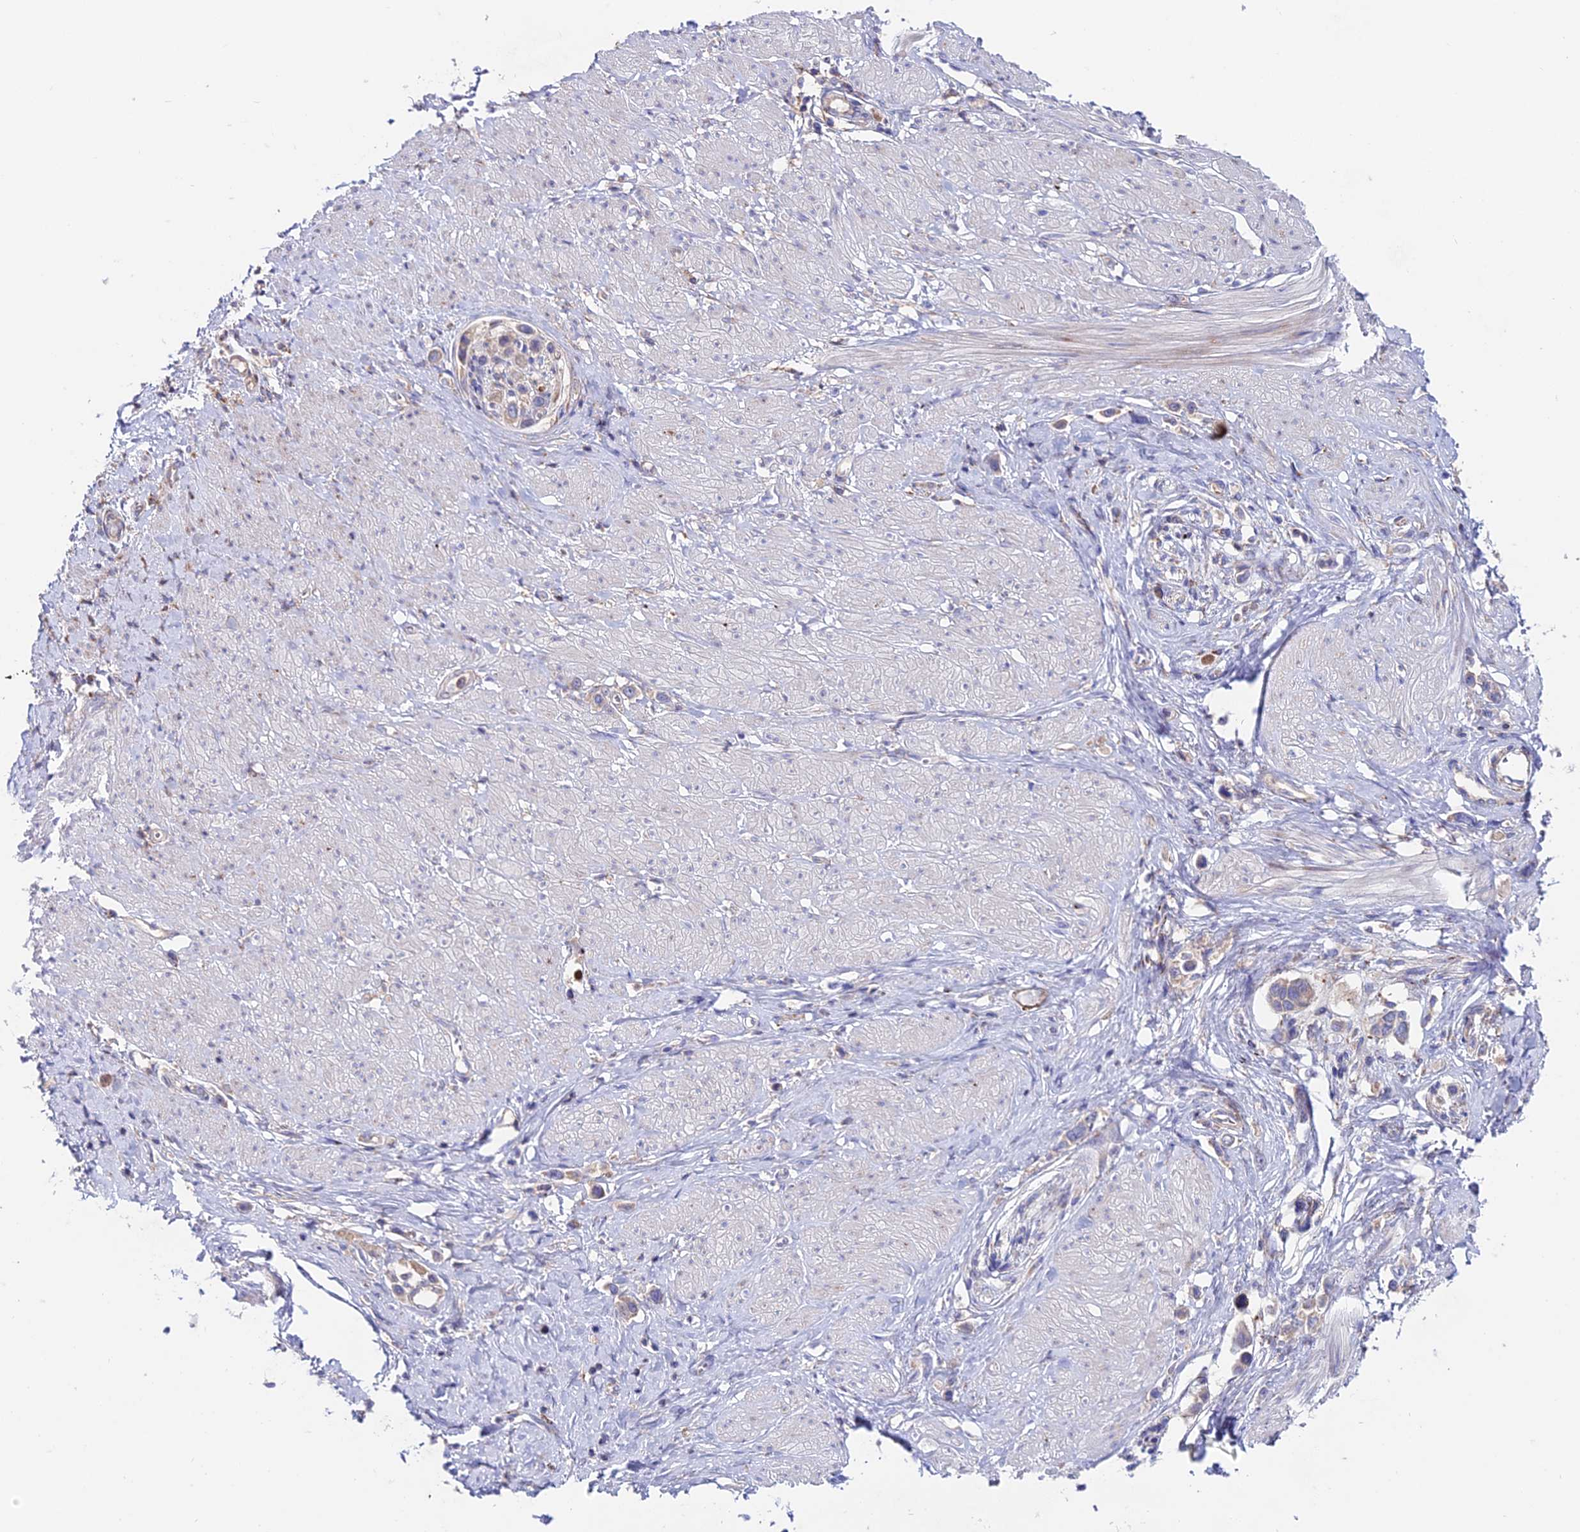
{"staining": {"intensity": "weak", "quantity": "<25%", "location": "cytoplasmic/membranous"}, "tissue": "stomach cancer", "cell_type": "Tumor cells", "image_type": "cancer", "snomed": [{"axis": "morphology", "description": "Adenocarcinoma, NOS"}, {"axis": "topography", "description": "Stomach"}], "caption": "Immunohistochemistry (IHC) histopathology image of neoplastic tissue: stomach cancer stained with DAB (3,3'-diaminobenzidine) shows no significant protein expression in tumor cells.", "gene": "EIF3K", "patient": {"sex": "female", "age": 65}}